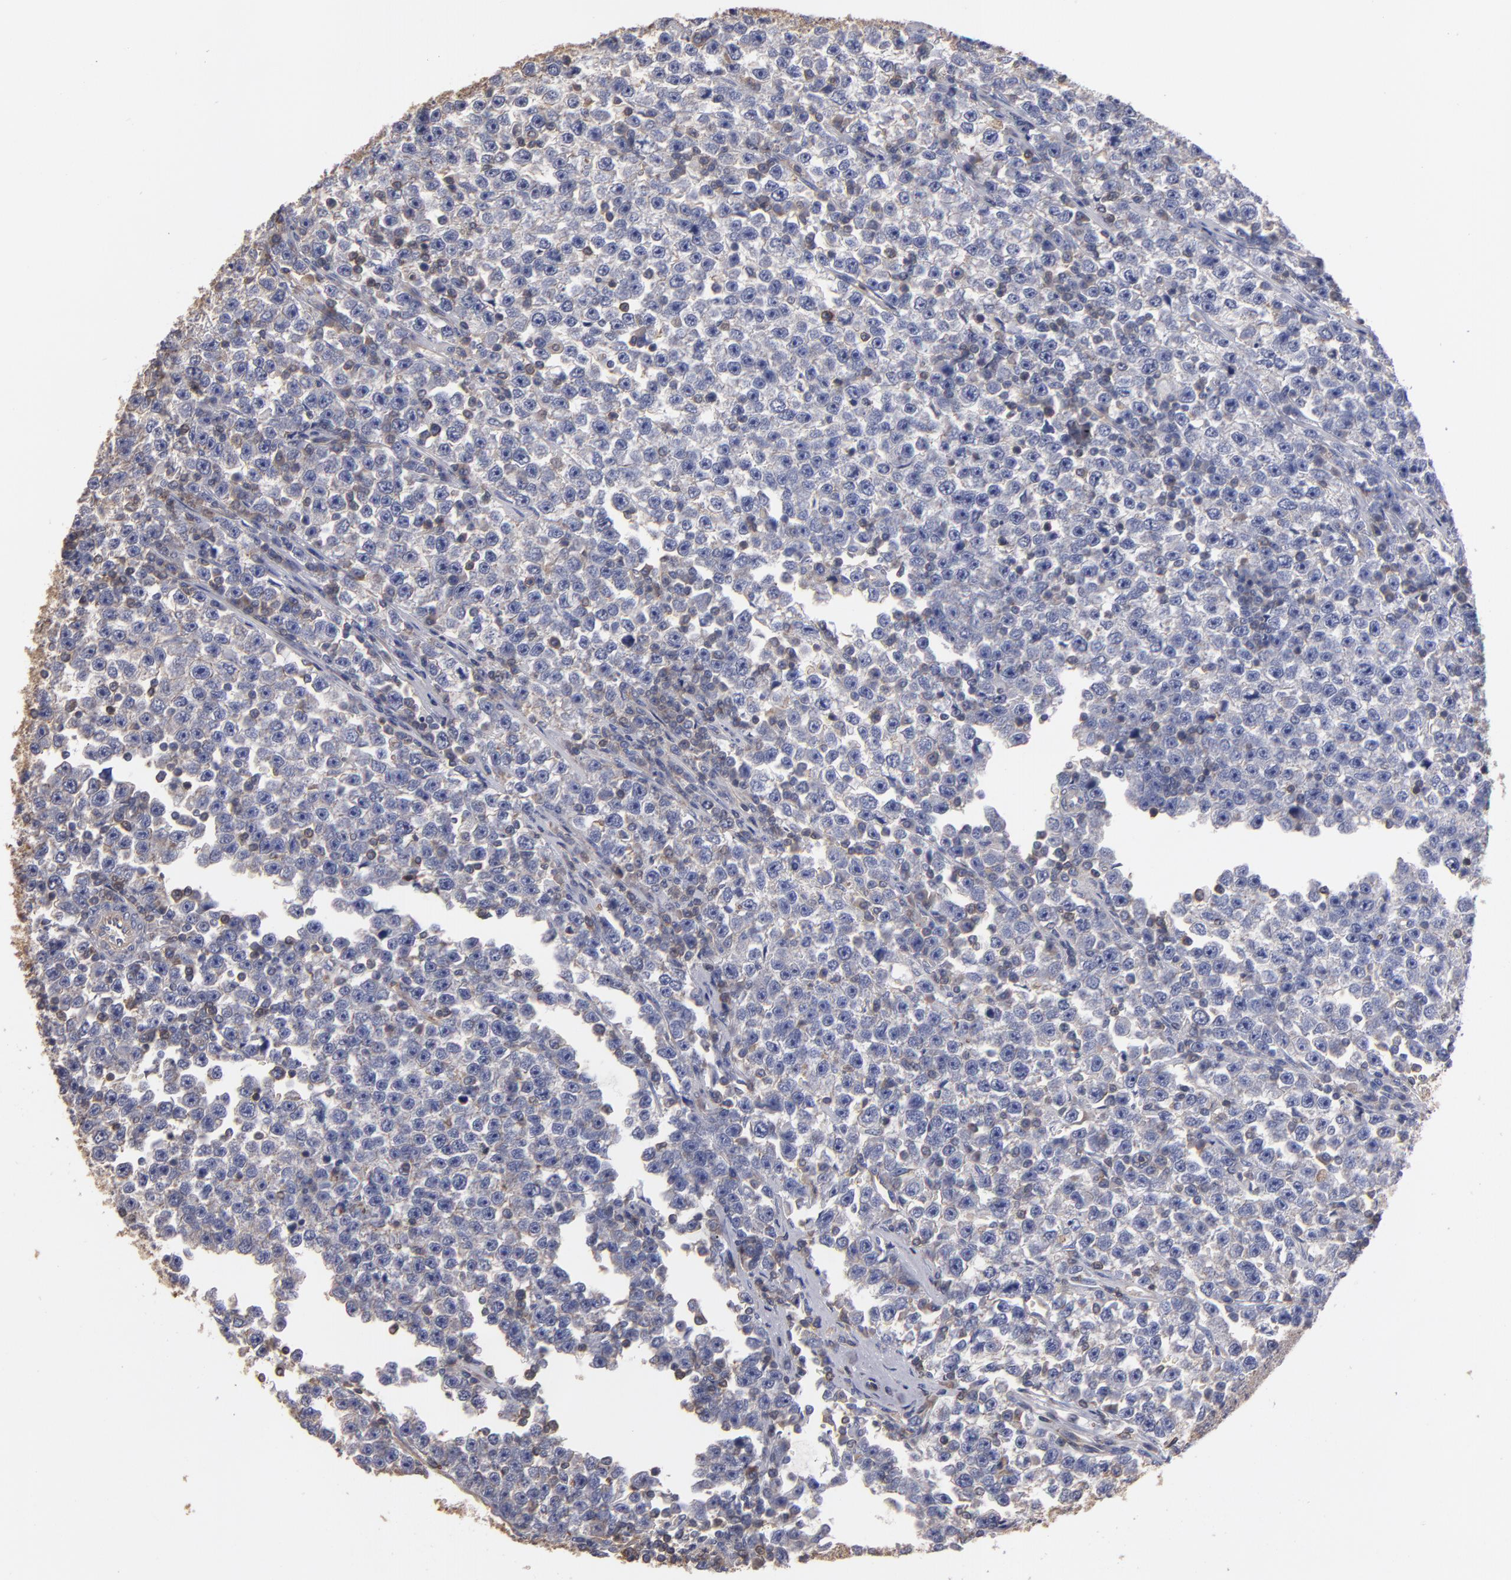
{"staining": {"intensity": "negative", "quantity": "none", "location": "none"}, "tissue": "testis cancer", "cell_type": "Tumor cells", "image_type": "cancer", "snomed": [{"axis": "morphology", "description": "Seminoma, NOS"}, {"axis": "topography", "description": "Testis"}], "caption": "The IHC image has no significant positivity in tumor cells of seminoma (testis) tissue.", "gene": "ESYT2", "patient": {"sex": "male", "age": 43}}